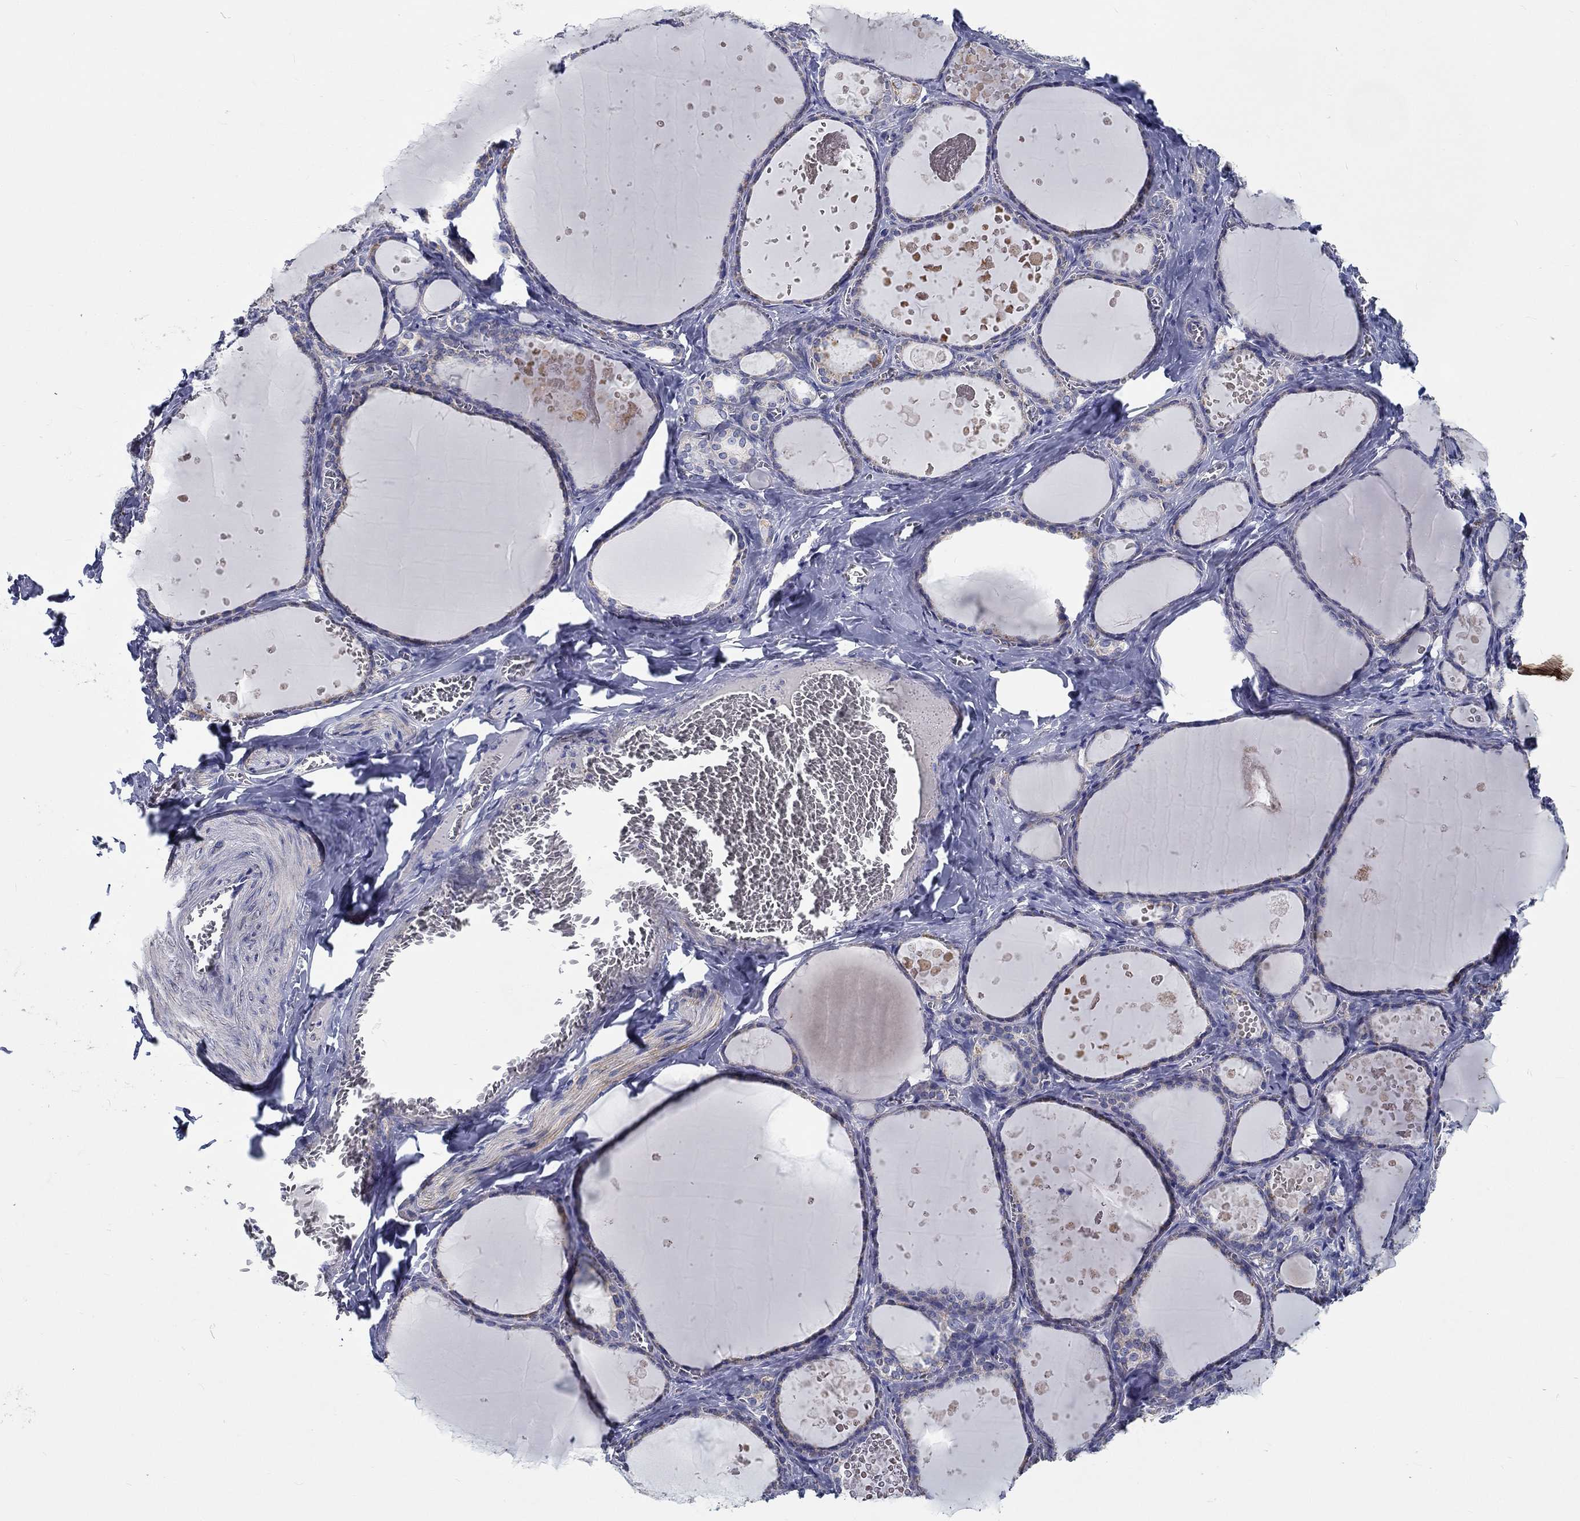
{"staining": {"intensity": "negative", "quantity": "none", "location": "none"}, "tissue": "thyroid gland", "cell_type": "Glandular cells", "image_type": "normal", "snomed": [{"axis": "morphology", "description": "Normal tissue, NOS"}, {"axis": "topography", "description": "Thyroid gland"}], "caption": "Glandular cells show no significant protein positivity in unremarkable thyroid gland. (Stains: DAB (3,3'-diaminobenzidine) IHC with hematoxylin counter stain, Microscopy: brightfield microscopy at high magnification).", "gene": "MYBPC1", "patient": {"sex": "female", "age": 56}}